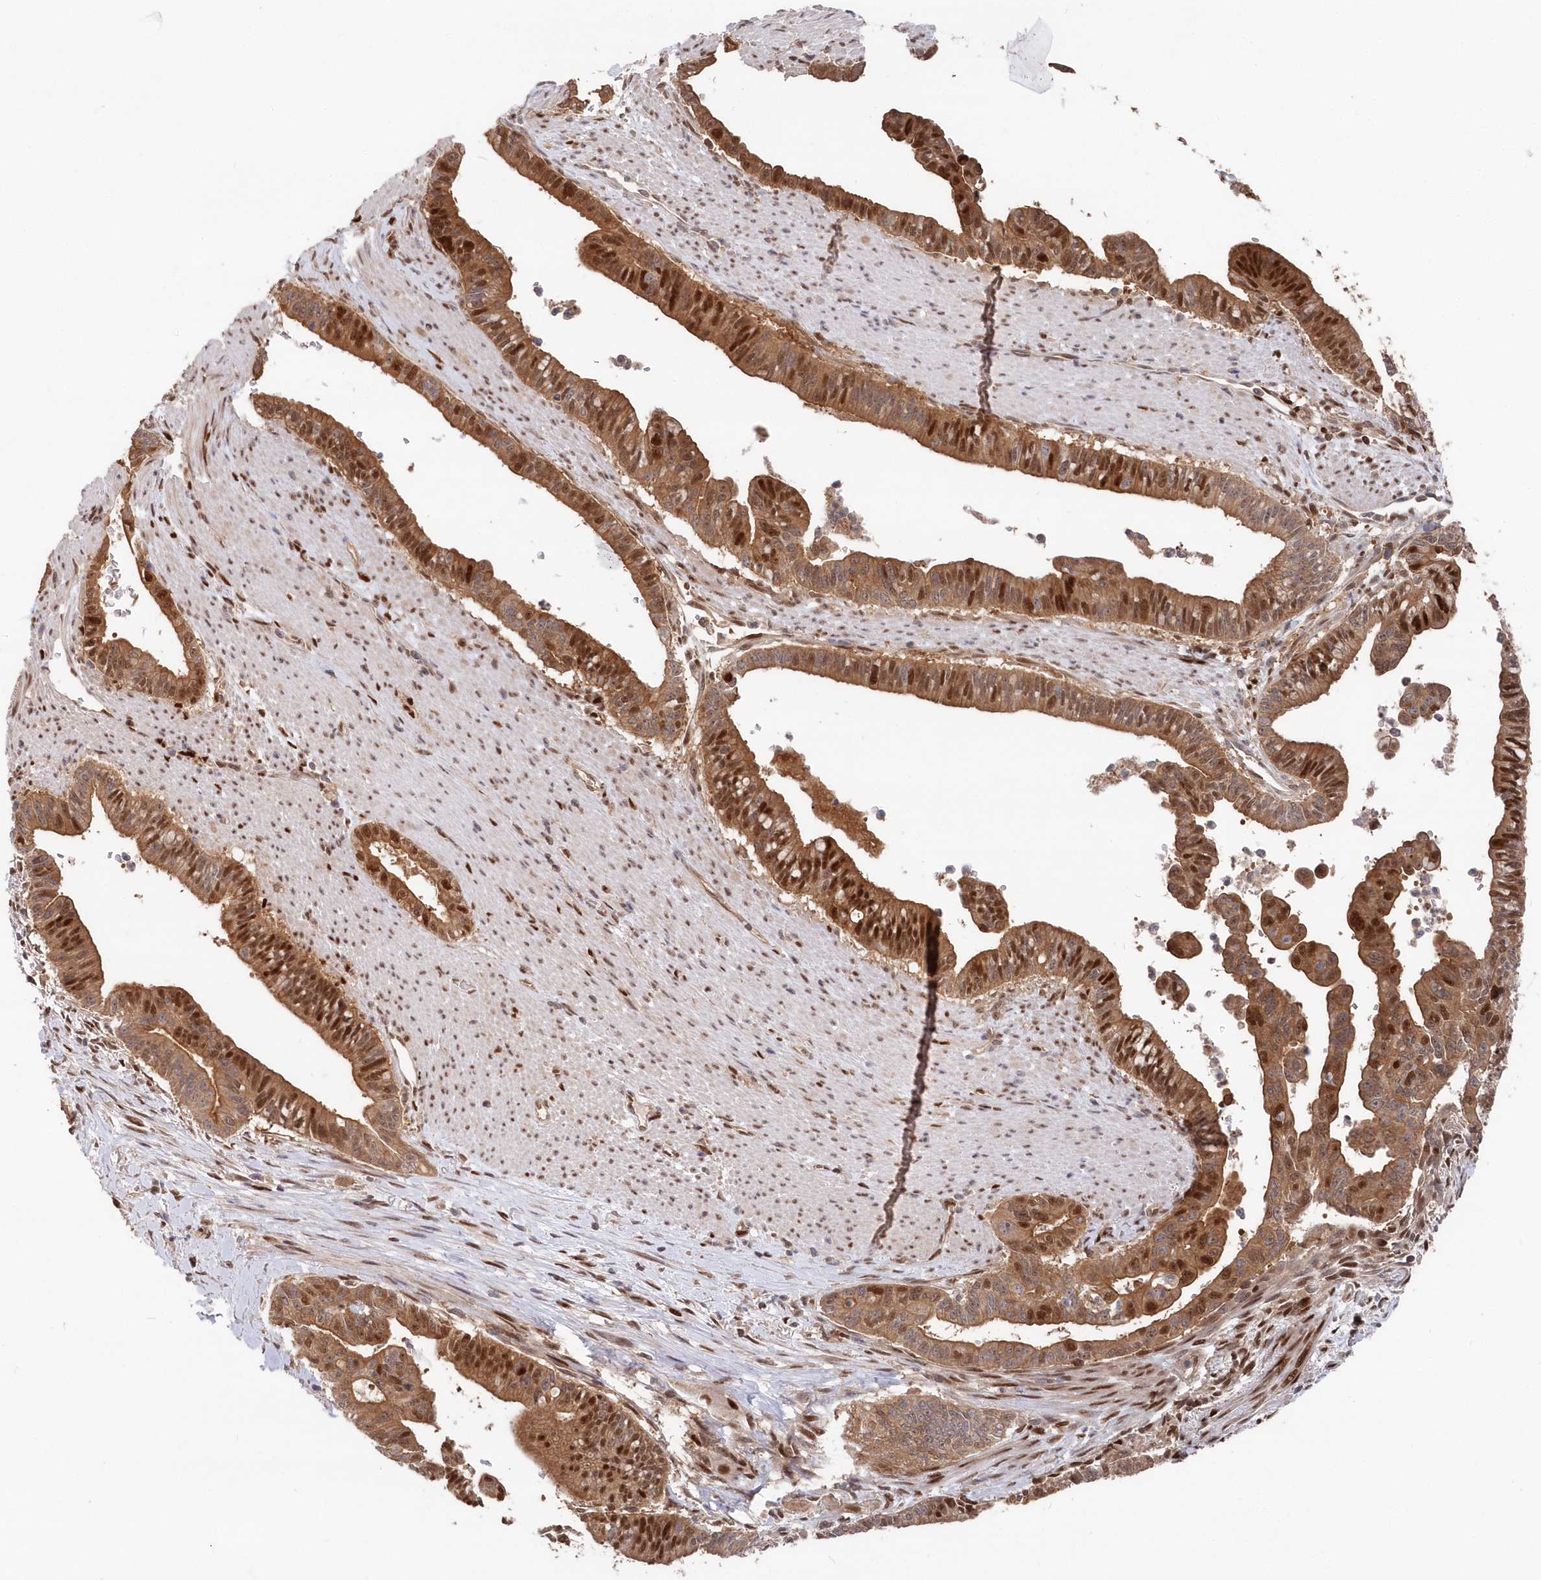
{"staining": {"intensity": "strong", "quantity": ">75%", "location": "cytoplasmic/membranous,nuclear"}, "tissue": "pancreatic cancer", "cell_type": "Tumor cells", "image_type": "cancer", "snomed": [{"axis": "morphology", "description": "Adenocarcinoma, NOS"}, {"axis": "topography", "description": "Pancreas"}], "caption": "Protein analysis of pancreatic adenocarcinoma tissue displays strong cytoplasmic/membranous and nuclear staining in about >75% of tumor cells.", "gene": "ABHD14B", "patient": {"sex": "male", "age": 70}}